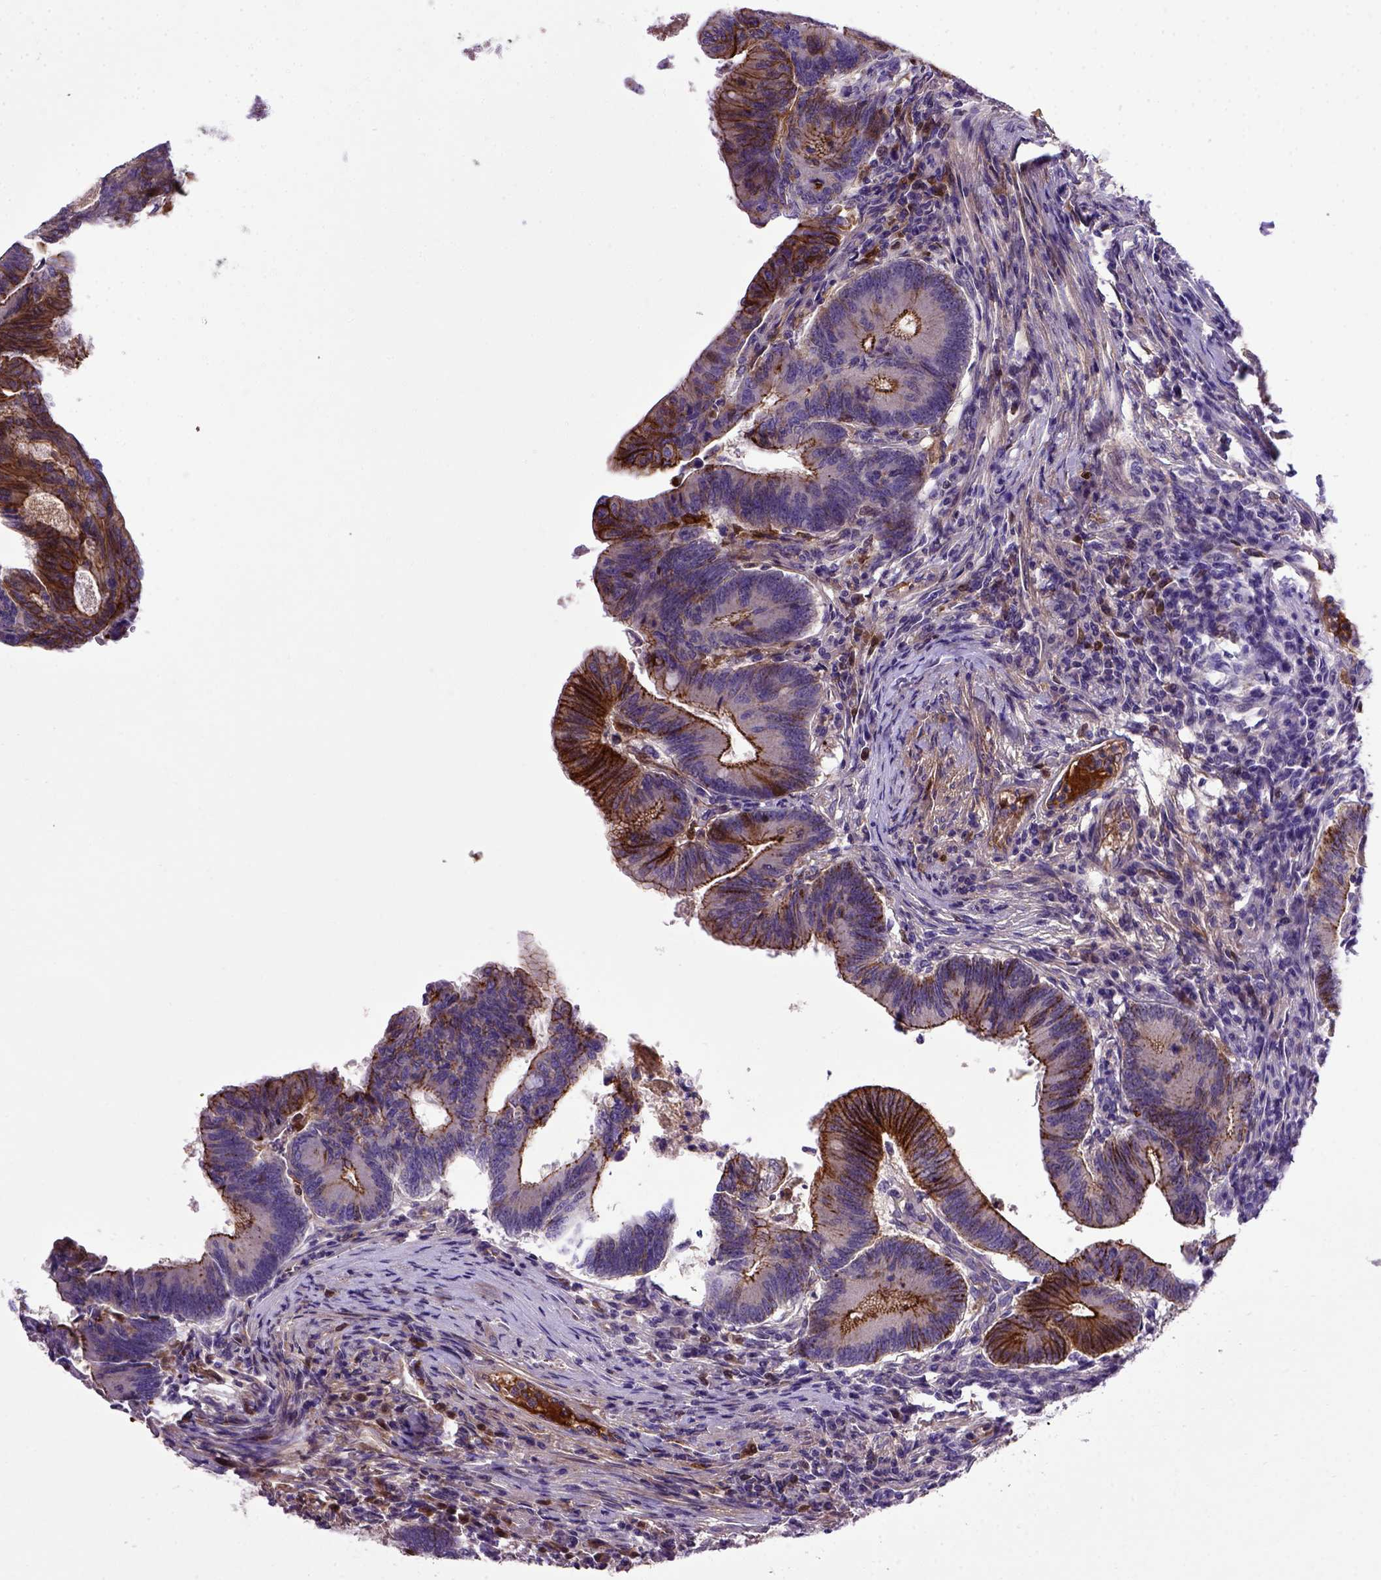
{"staining": {"intensity": "strong", "quantity": "25%-75%", "location": "cytoplasmic/membranous"}, "tissue": "colorectal cancer", "cell_type": "Tumor cells", "image_type": "cancer", "snomed": [{"axis": "morphology", "description": "Adenocarcinoma, NOS"}, {"axis": "topography", "description": "Colon"}], "caption": "An immunohistochemistry micrograph of neoplastic tissue is shown. Protein staining in brown labels strong cytoplasmic/membranous positivity in adenocarcinoma (colorectal) within tumor cells.", "gene": "CDH1", "patient": {"sex": "female", "age": 70}}